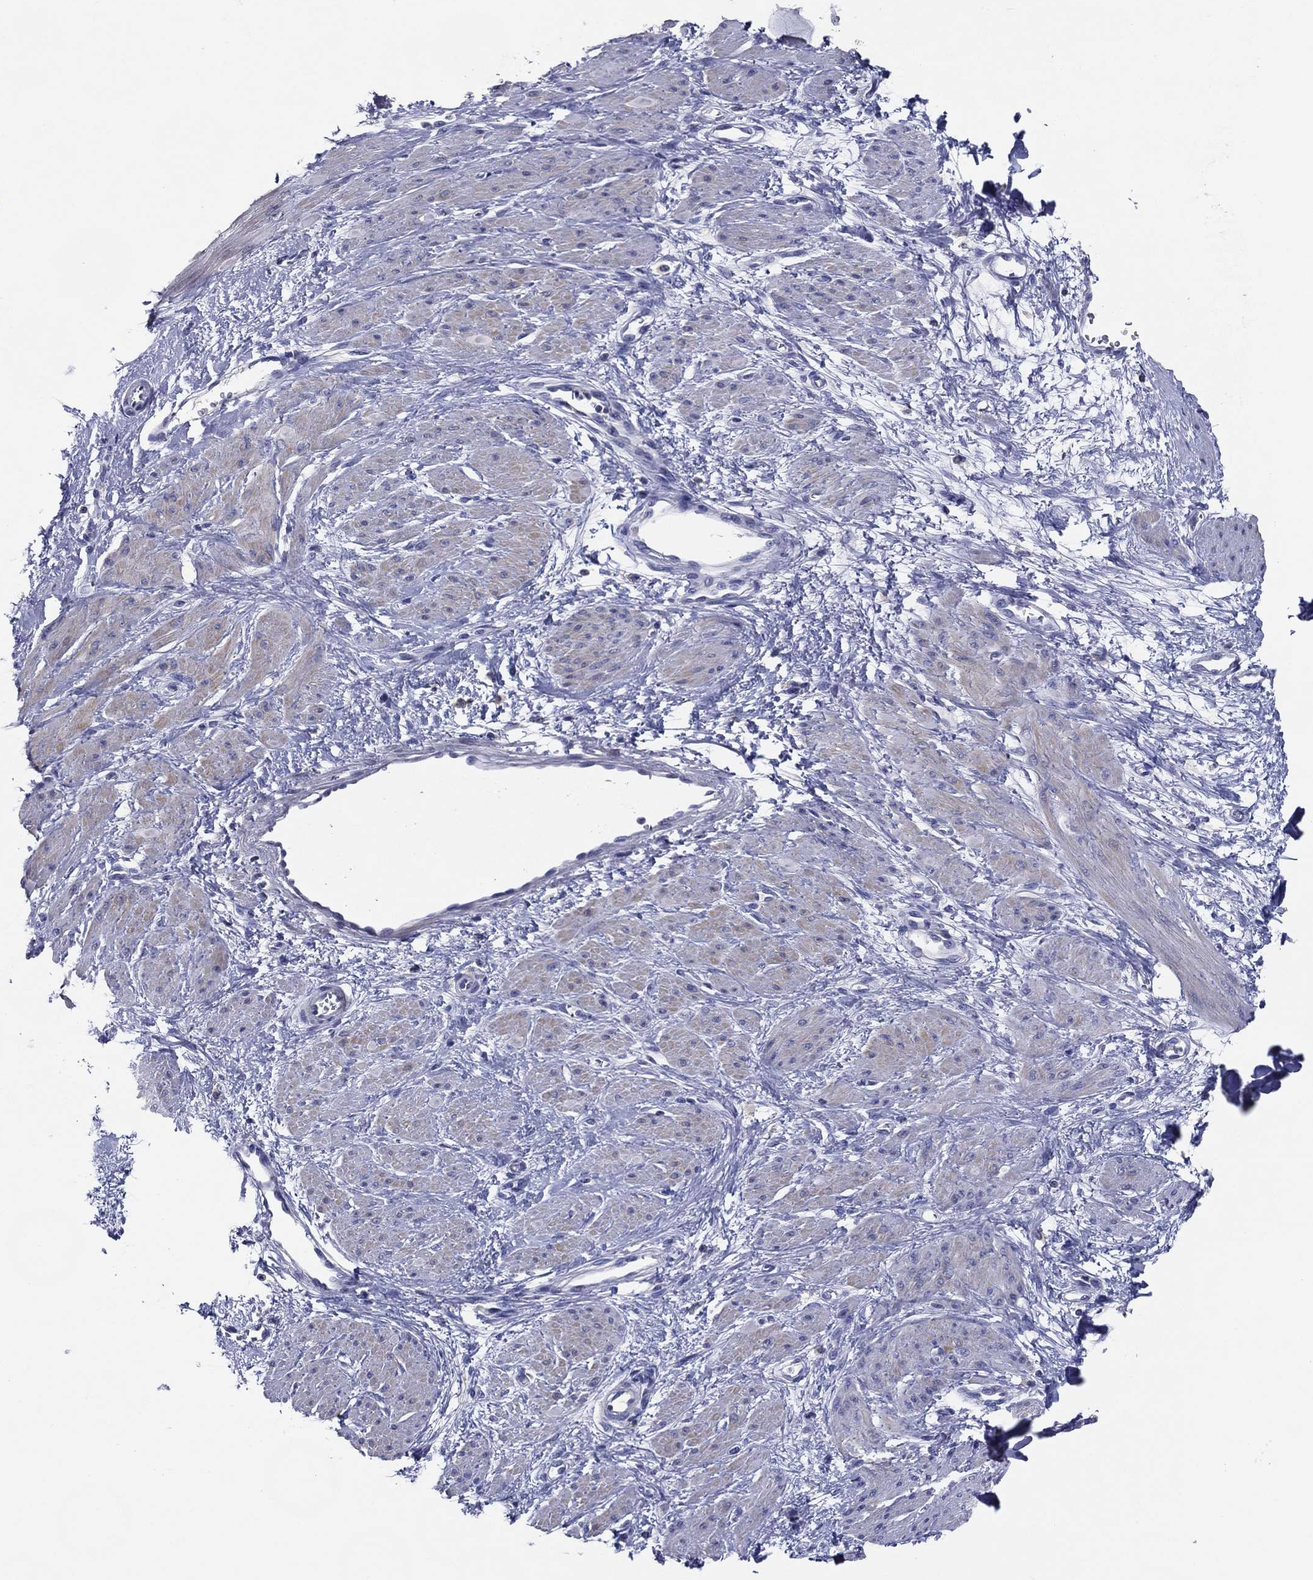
{"staining": {"intensity": "negative", "quantity": "none", "location": "none"}, "tissue": "smooth muscle", "cell_type": "Smooth muscle cells", "image_type": "normal", "snomed": [{"axis": "morphology", "description": "Normal tissue, NOS"}, {"axis": "topography", "description": "Smooth muscle"}, {"axis": "topography", "description": "Uterus"}], "caption": "High magnification brightfield microscopy of unremarkable smooth muscle stained with DAB (3,3'-diaminobenzidine) (brown) and counterstained with hematoxylin (blue): smooth muscle cells show no significant expression. The staining was performed using DAB (3,3'-diaminobenzidine) to visualize the protein expression in brown, while the nuclei were stained in blue with hematoxylin (Magnification: 20x).", "gene": "TFAP2A", "patient": {"sex": "female", "age": 39}}